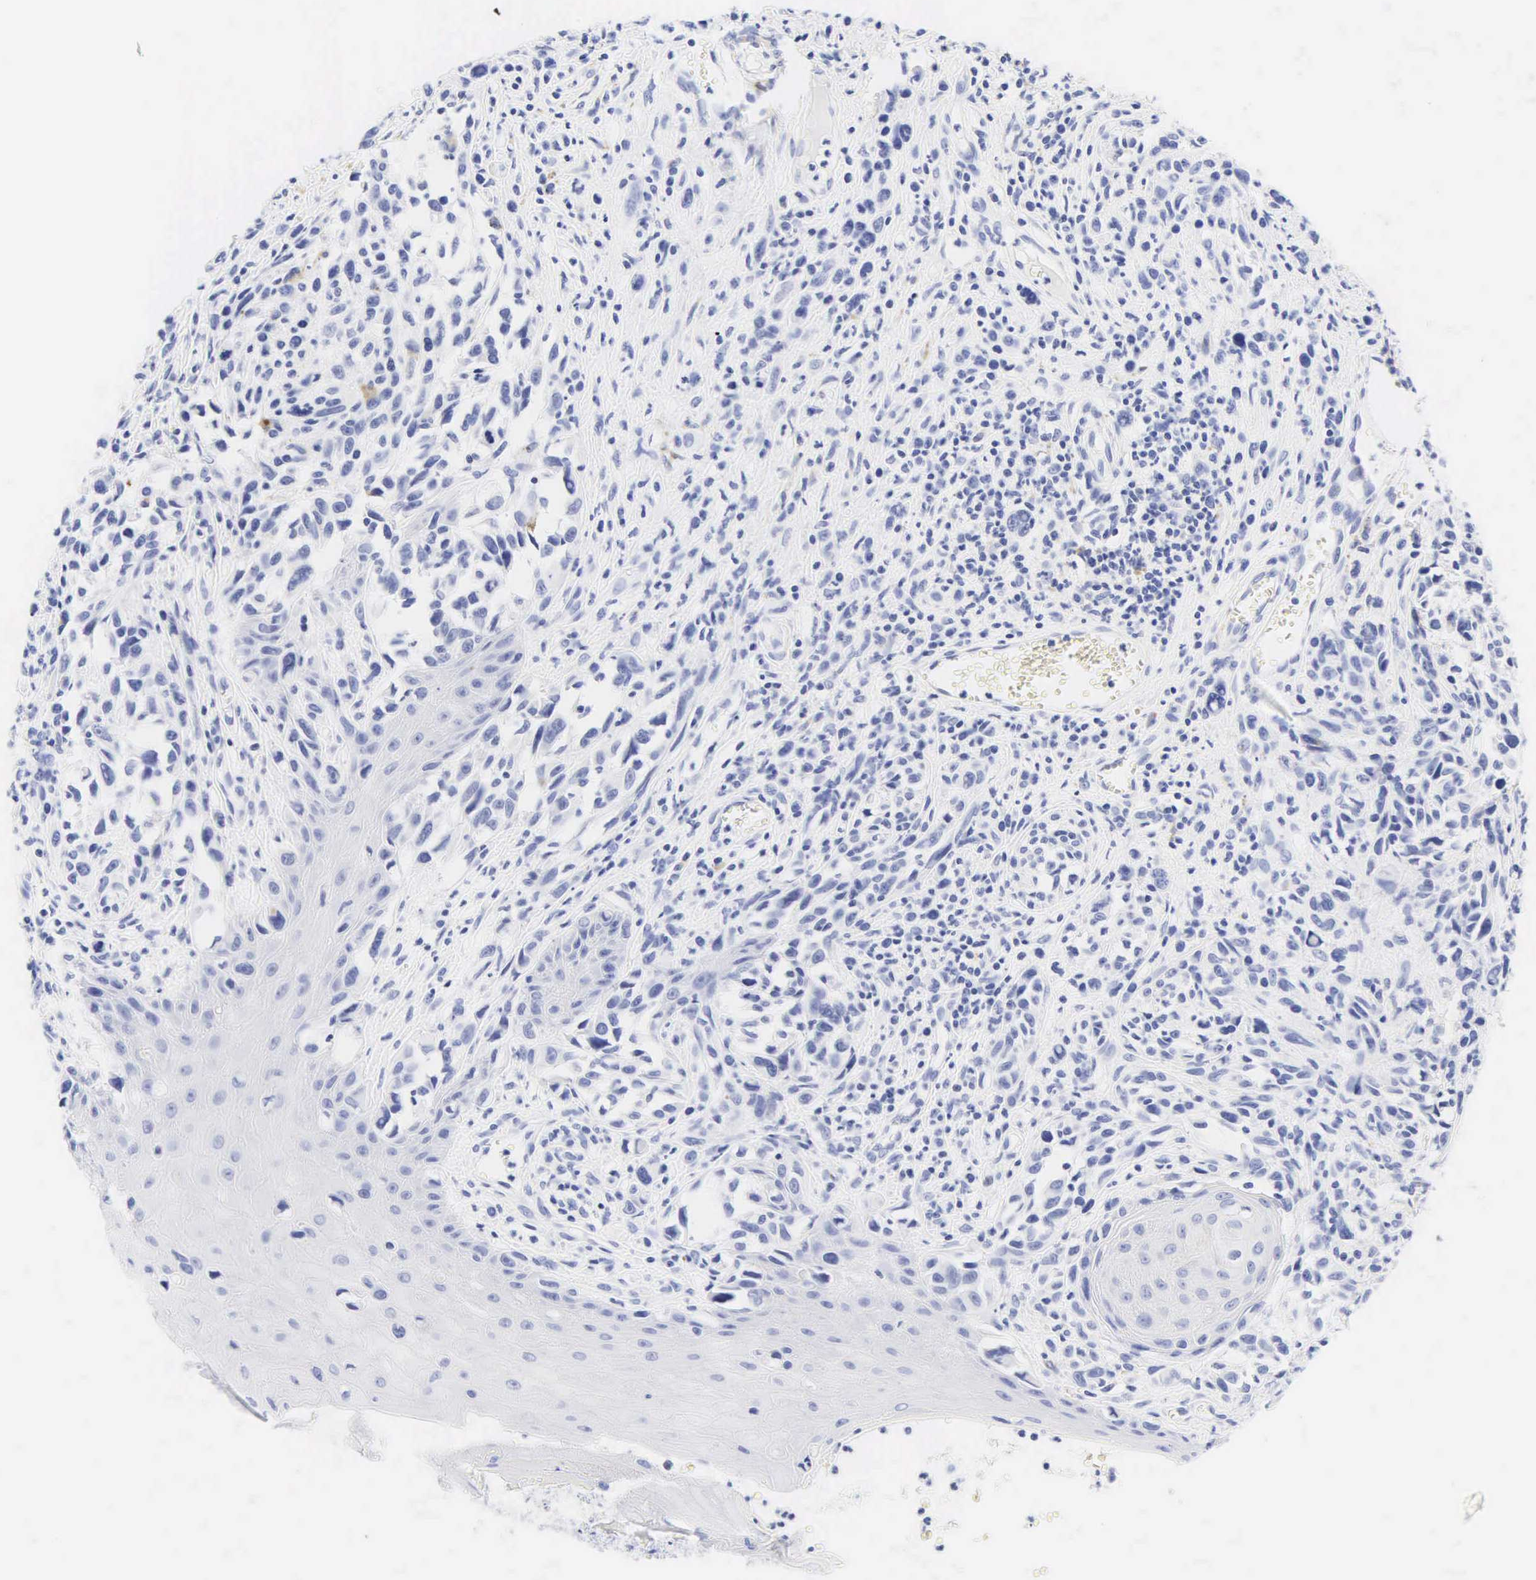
{"staining": {"intensity": "negative", "quantity": "none", "location": "none"}, "tissue": "melanoma", "cell_type": "Tumor cells", "image_type": "cancer", "snomed": [{"axis": "morphology", "description": "Malignant melanoma, NOS"}, {"axis": "topography", "description": "Skin"}], "caption": "Image shows no protein expression in tumor cells of malignant melanoma tissue.", "gene": "DES", "patient": {"sex": "female", "age": 82}}